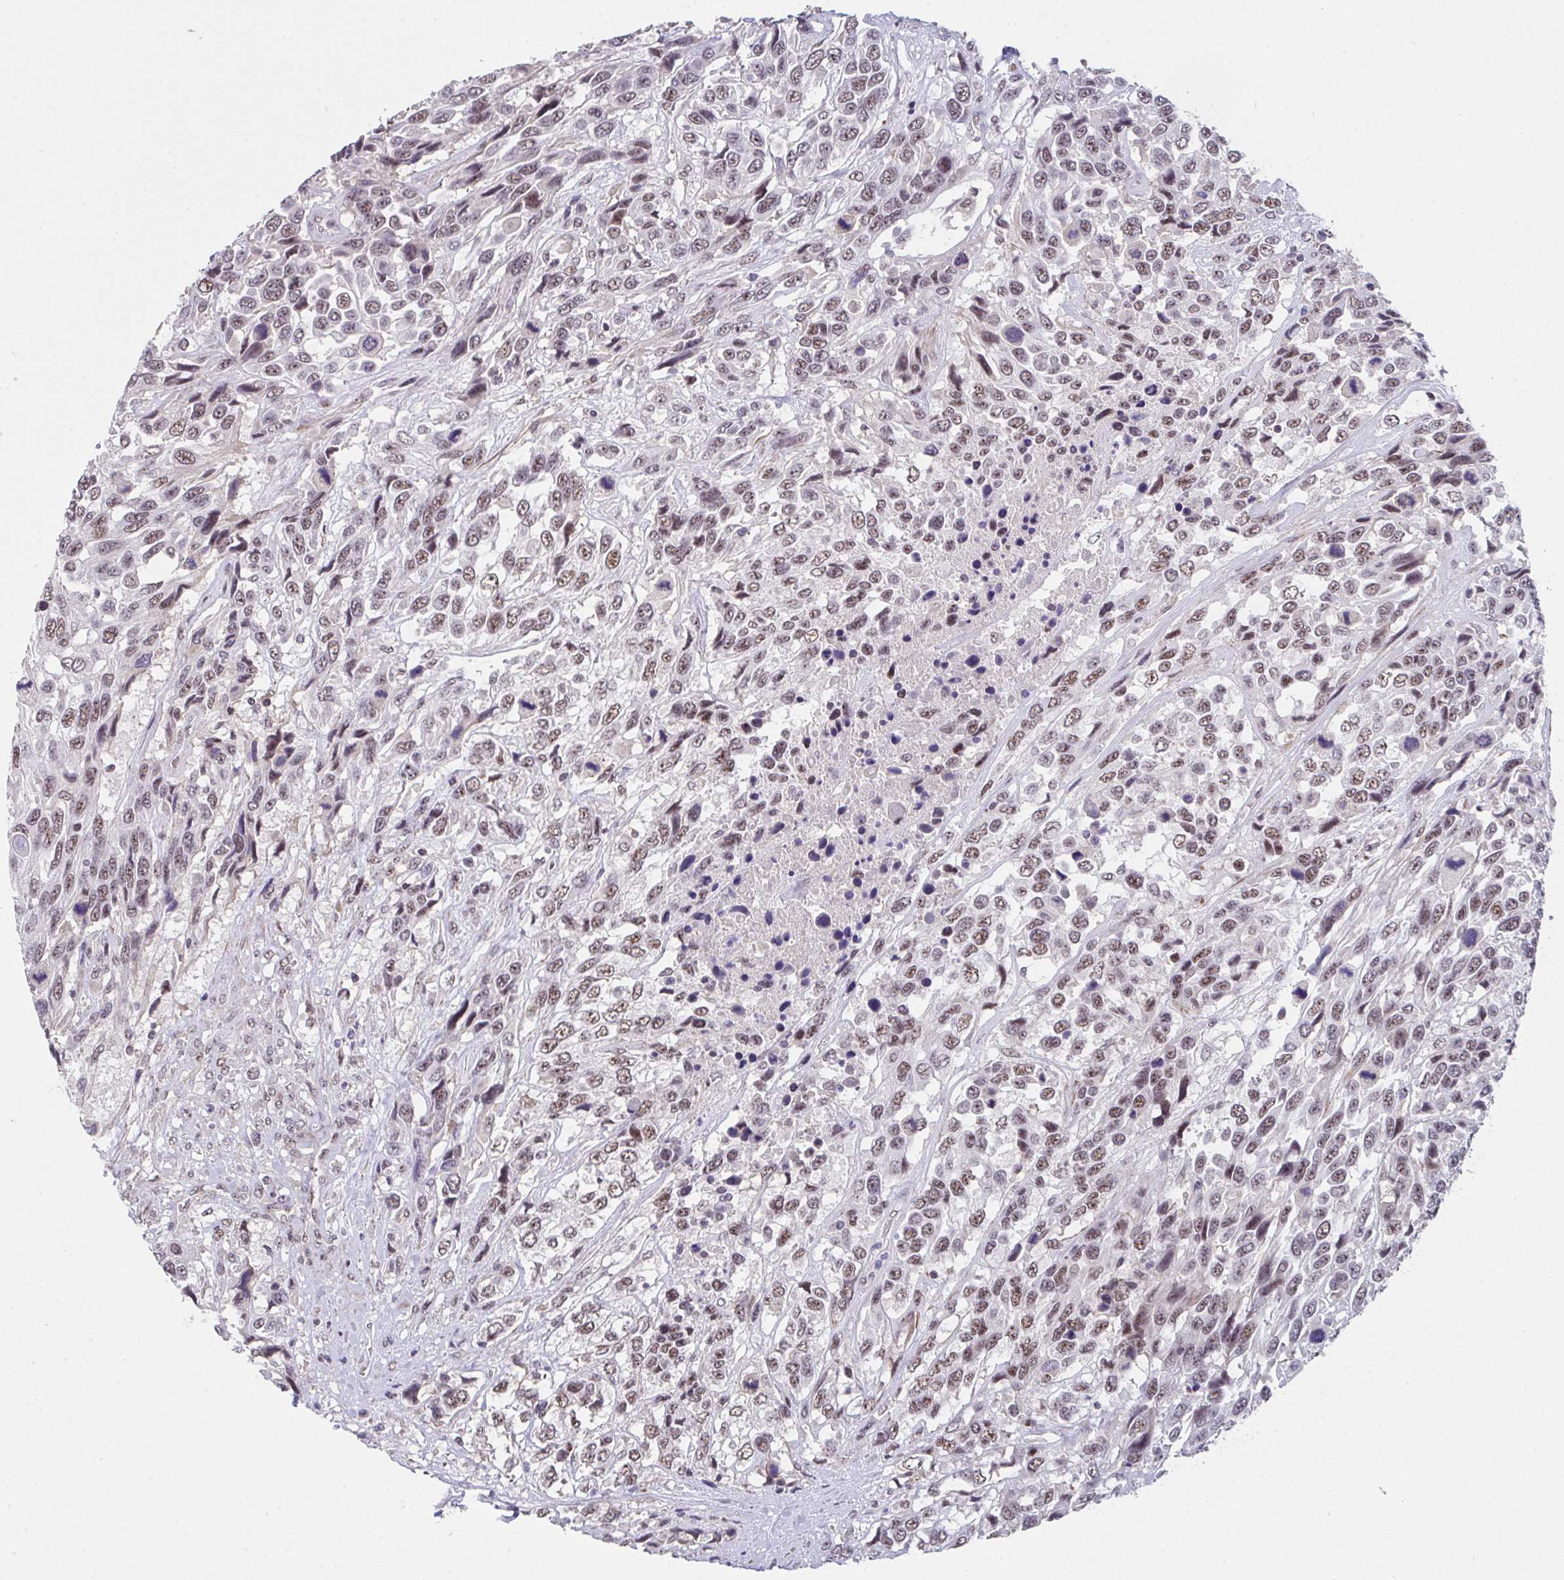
{"staining": {"intensity": "weak", "quantity": ">75%", "location": "nuclear"}, "tissue": "urothelial cancer", "cell_type": "Tumor cells", "image_type": "cancer", "snomed": [{"axis": "morphology", "description": "Urothelial carcinoma, High grade"}, {"axis": "topography", "description": "Urinary bladder"}], "caption": "Urothelial carcinoma (high-grade) stained with DAB (3,3'-diaminobenzidine) immunohistochemistry demonstrates low levels of weak nuclear expression in approximately >75% of tumor cells. The protein of interest is stained brown, and the nuclei are stained in blue (DAB IHC with brightfield microscopy, high magnification).", "gene": "RBBP6", "patient": {"sex": "female", "age": 70}}